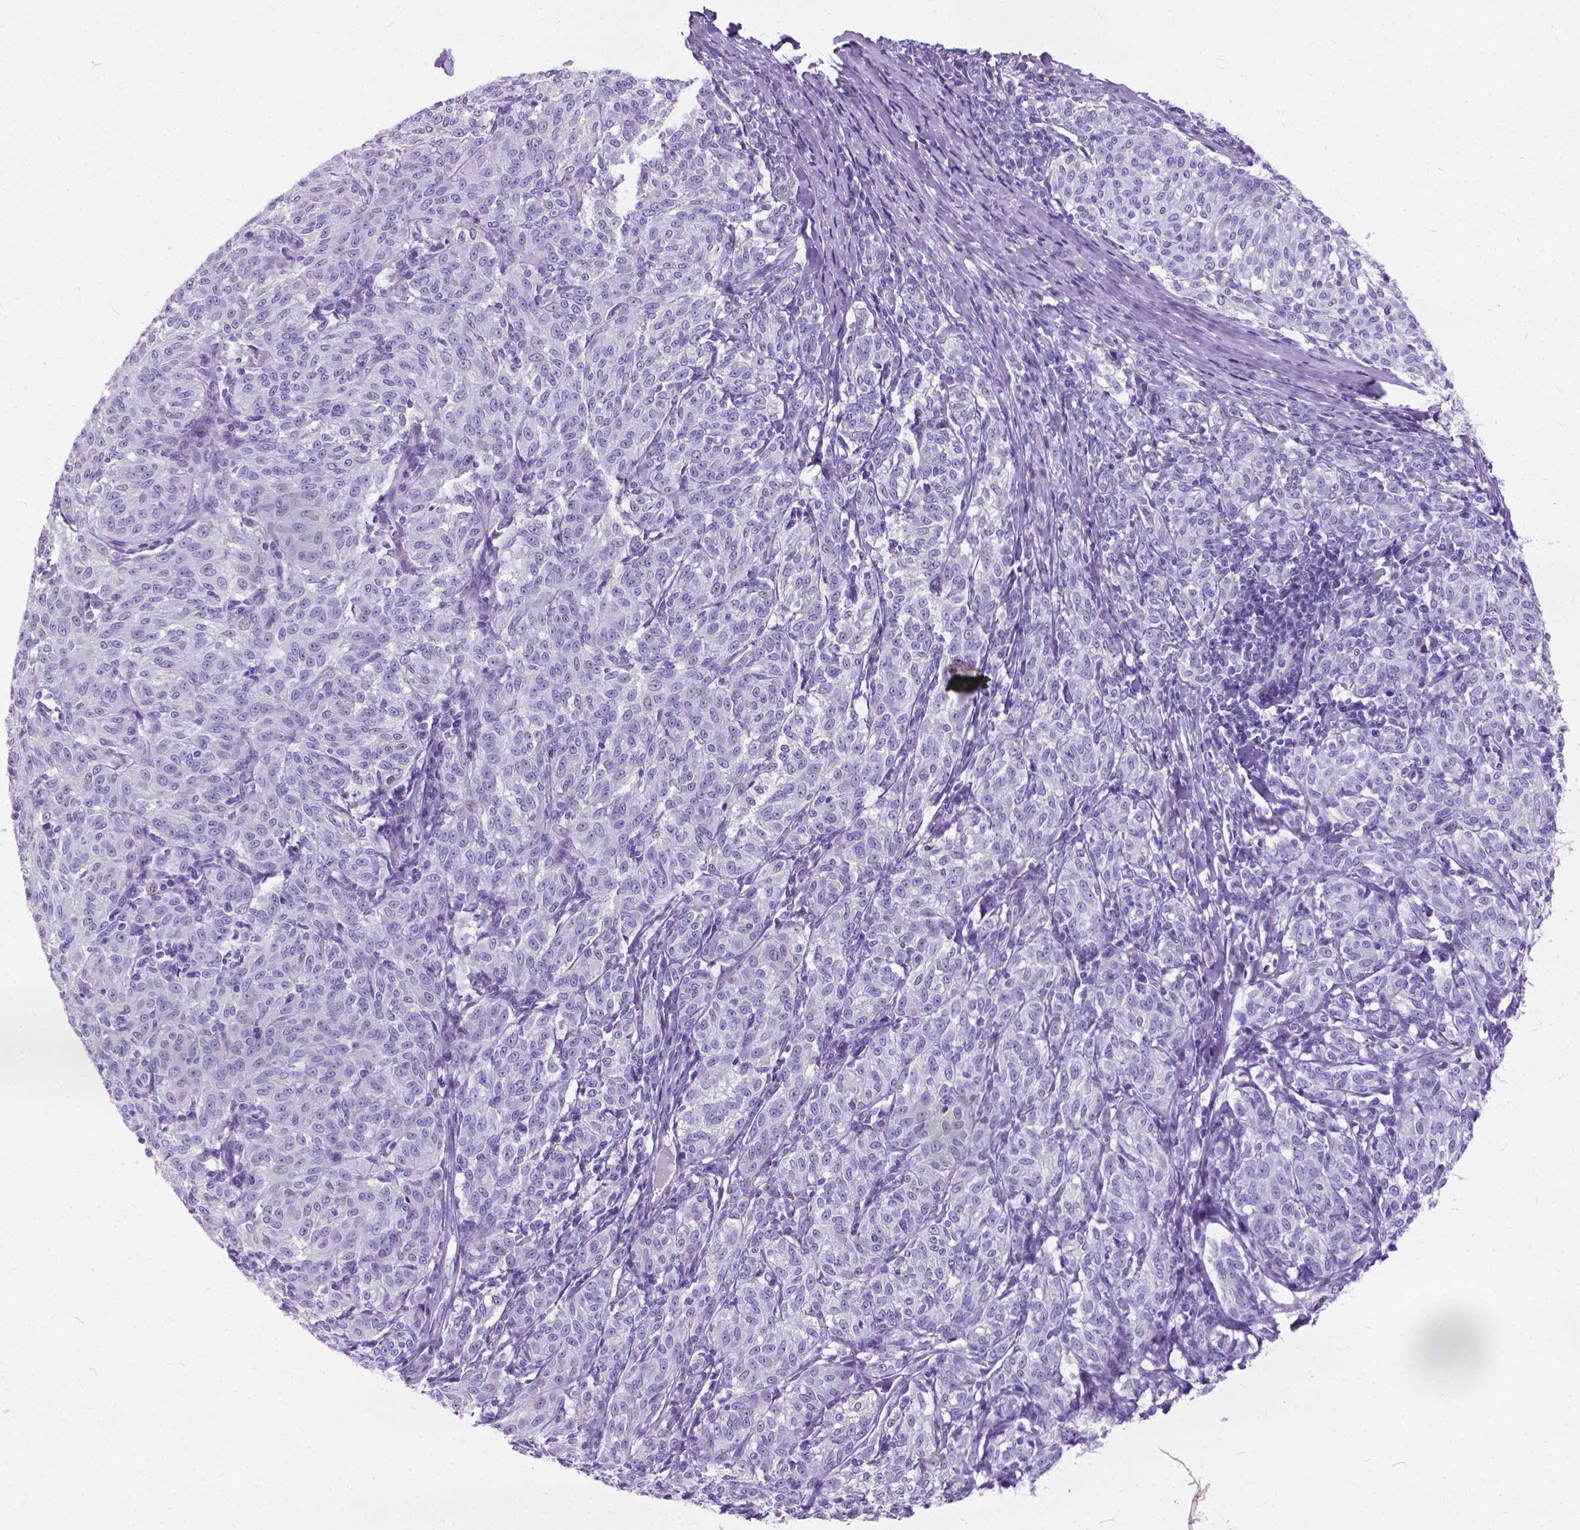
{"staining": {"intensity": "negative", "quantity": "none", "location": "none"}, "tissue": "melanoma", "cell_type": "Tumor cells", "image_type": "cancer", "snomed": [{"axis": "morphology", "description": "Malignant melanoma, NOS"}, {"axis": "topography", "description": "Skin"}], "caption": "Melanoma was stained to show a protein in brown. There is no significant positivity in tumor cells.", "gene": "BSND", "patient": {"sex": "female", "age": 72}}